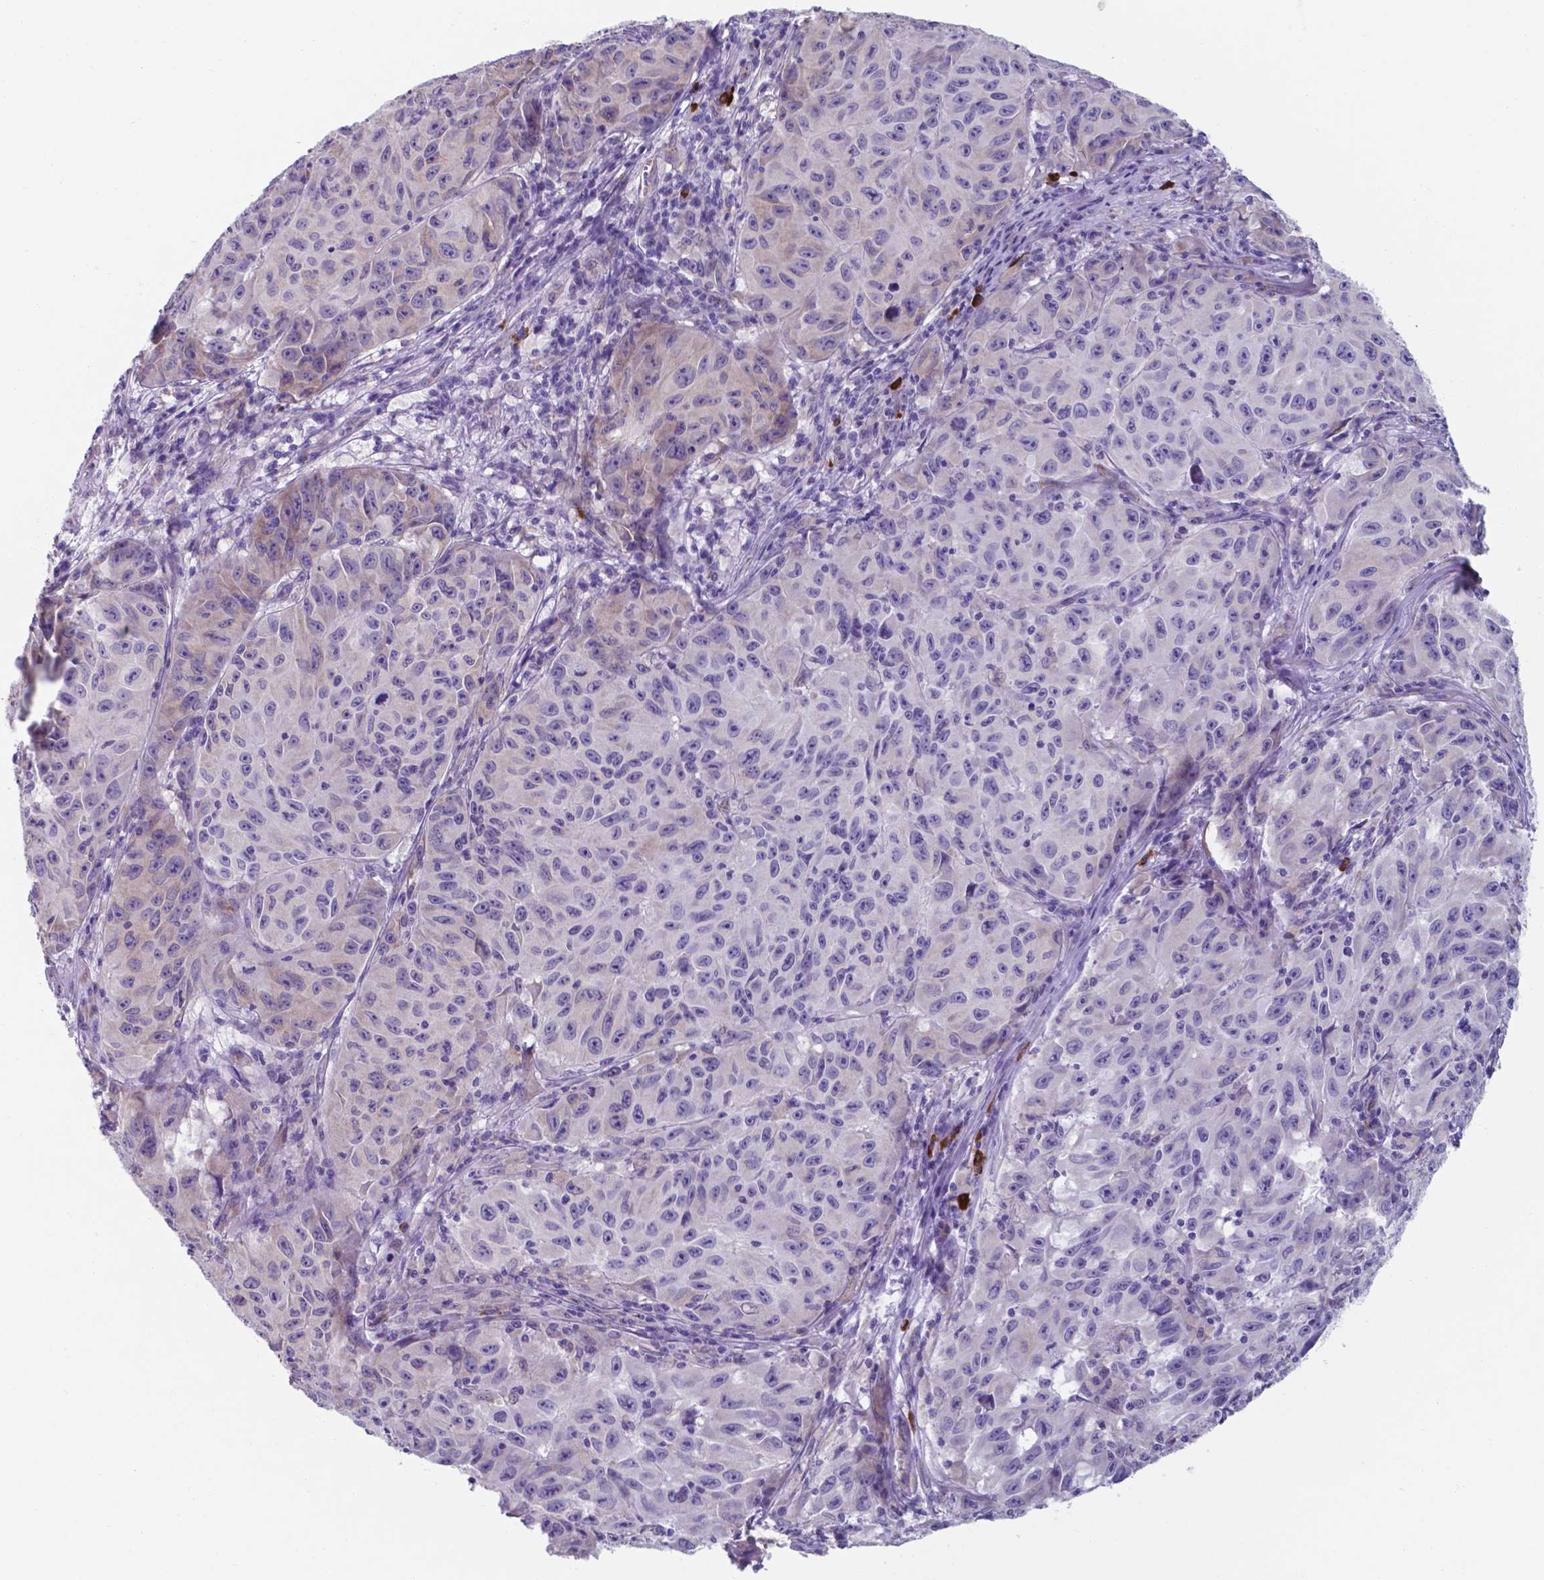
{"staining": {"intensity": "moderate", "quantity": "<25%", "location": "cytoplasmic/membranous"}, "tissue": "melanoma", "cell_type": "Tumor cells", "image_type": "cancer", "snomed": [{"axis": "morphology", "description": "Malignant melanoma, NOS"}, {"axis": "topography", "description": "Vulva, labia, clitoris and Bartholin´s gland, NO"}], "caption": "This image displays malignant melanoma stained with immunohistochemistry (IHC) to label a protein in brown. The cytoplasmic/membranous of tumor cells show moderate positivity for the protein. Nuclei are counter-stained blue.", "gene": "UBE2J1", "patient": {"sex": "female", "age": 75}}